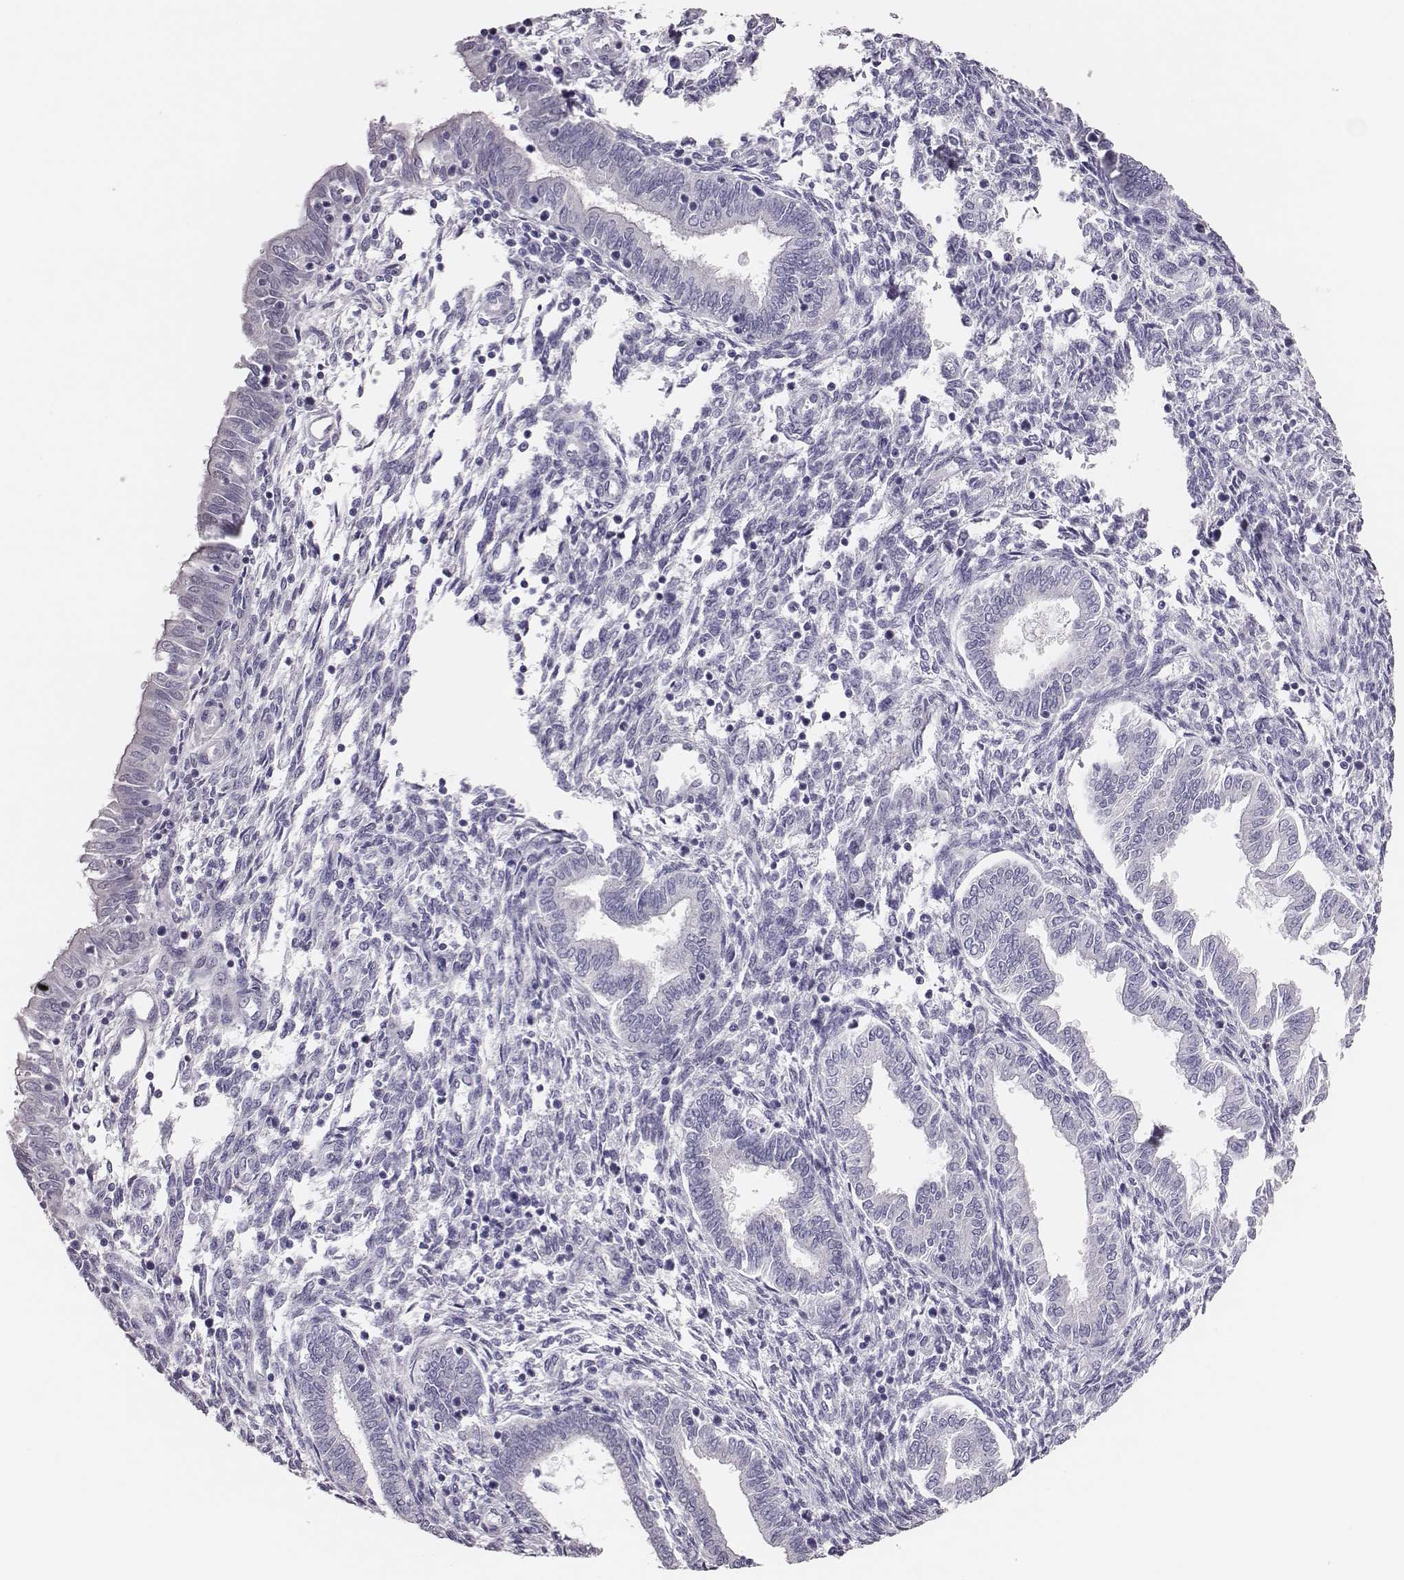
{"staining": {"intensity": "negative", "quantity": "none", "location": "none"}, "tissue": "endometrium", "cell_type": "Cells in endometrial stroma", "image_type": "normal", "snomed": [{"axis": "morphology", "description": "Normal tissue, NOS"}, {"axis": "topography", "description": "Endometrium"}], "caption": "Protein analysis of benign endometrium displays no significant expression in cells in endometrial stroma.", "gene": "SCML2", "patient": {"sex": "female", "age": 42}}